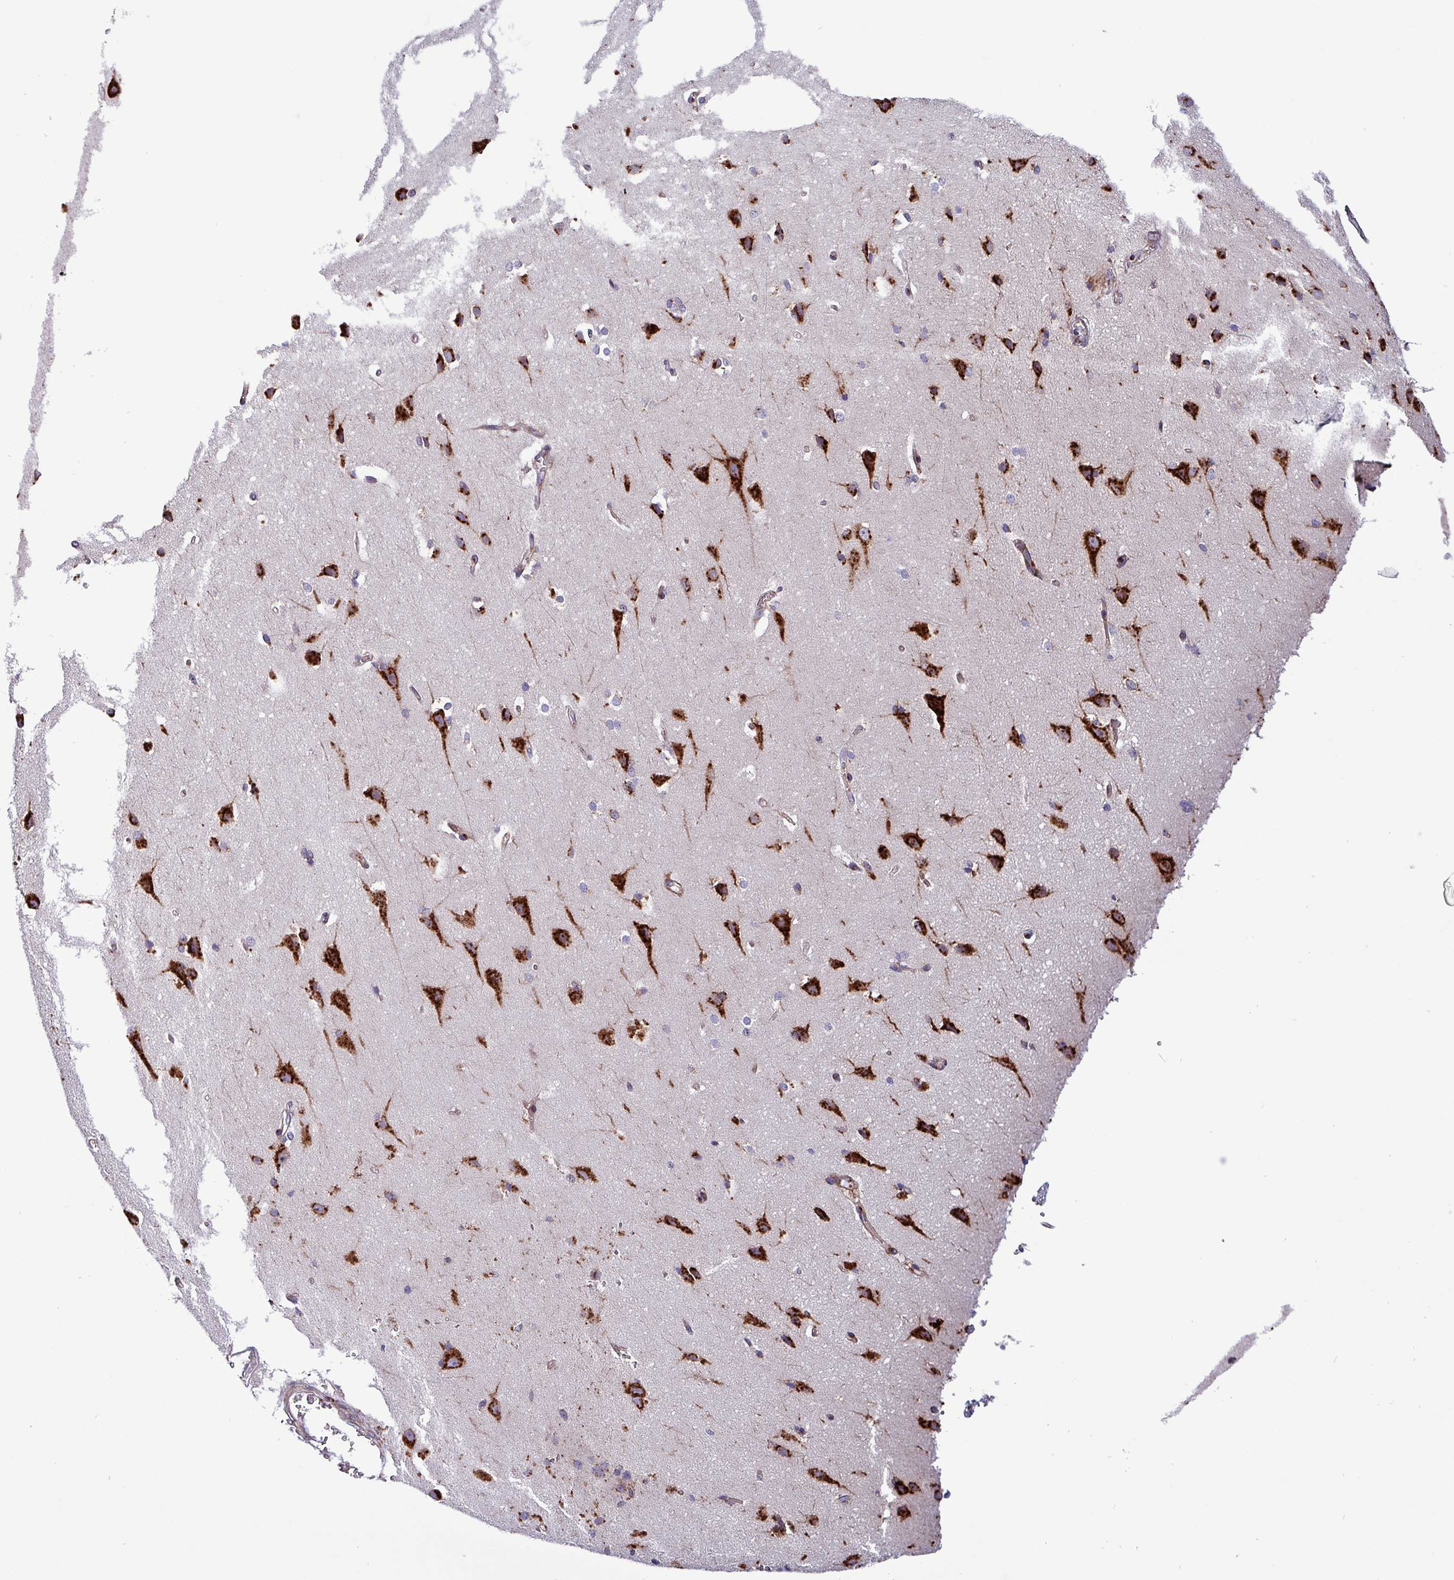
{"staining": {"intensity": "negative", "quantity": "none", "location": "none"}, "tissue": "cerebral cortex", "cell_type": "Endothelial cells", "image_type": "normal", "snomed": [{"axis": "morphology", "description": "Normal tissue, NOS"}, {"axis": "topography", "description": "Cerebral cortex"}], "caption": "IHC micrograph of unremarkable human cerebral cortex stained for a protein (brown), which exhibits no positivity in endothelial cells.", "gene": "VAMP4", "patient": {"sex": "male", "age": 37}}